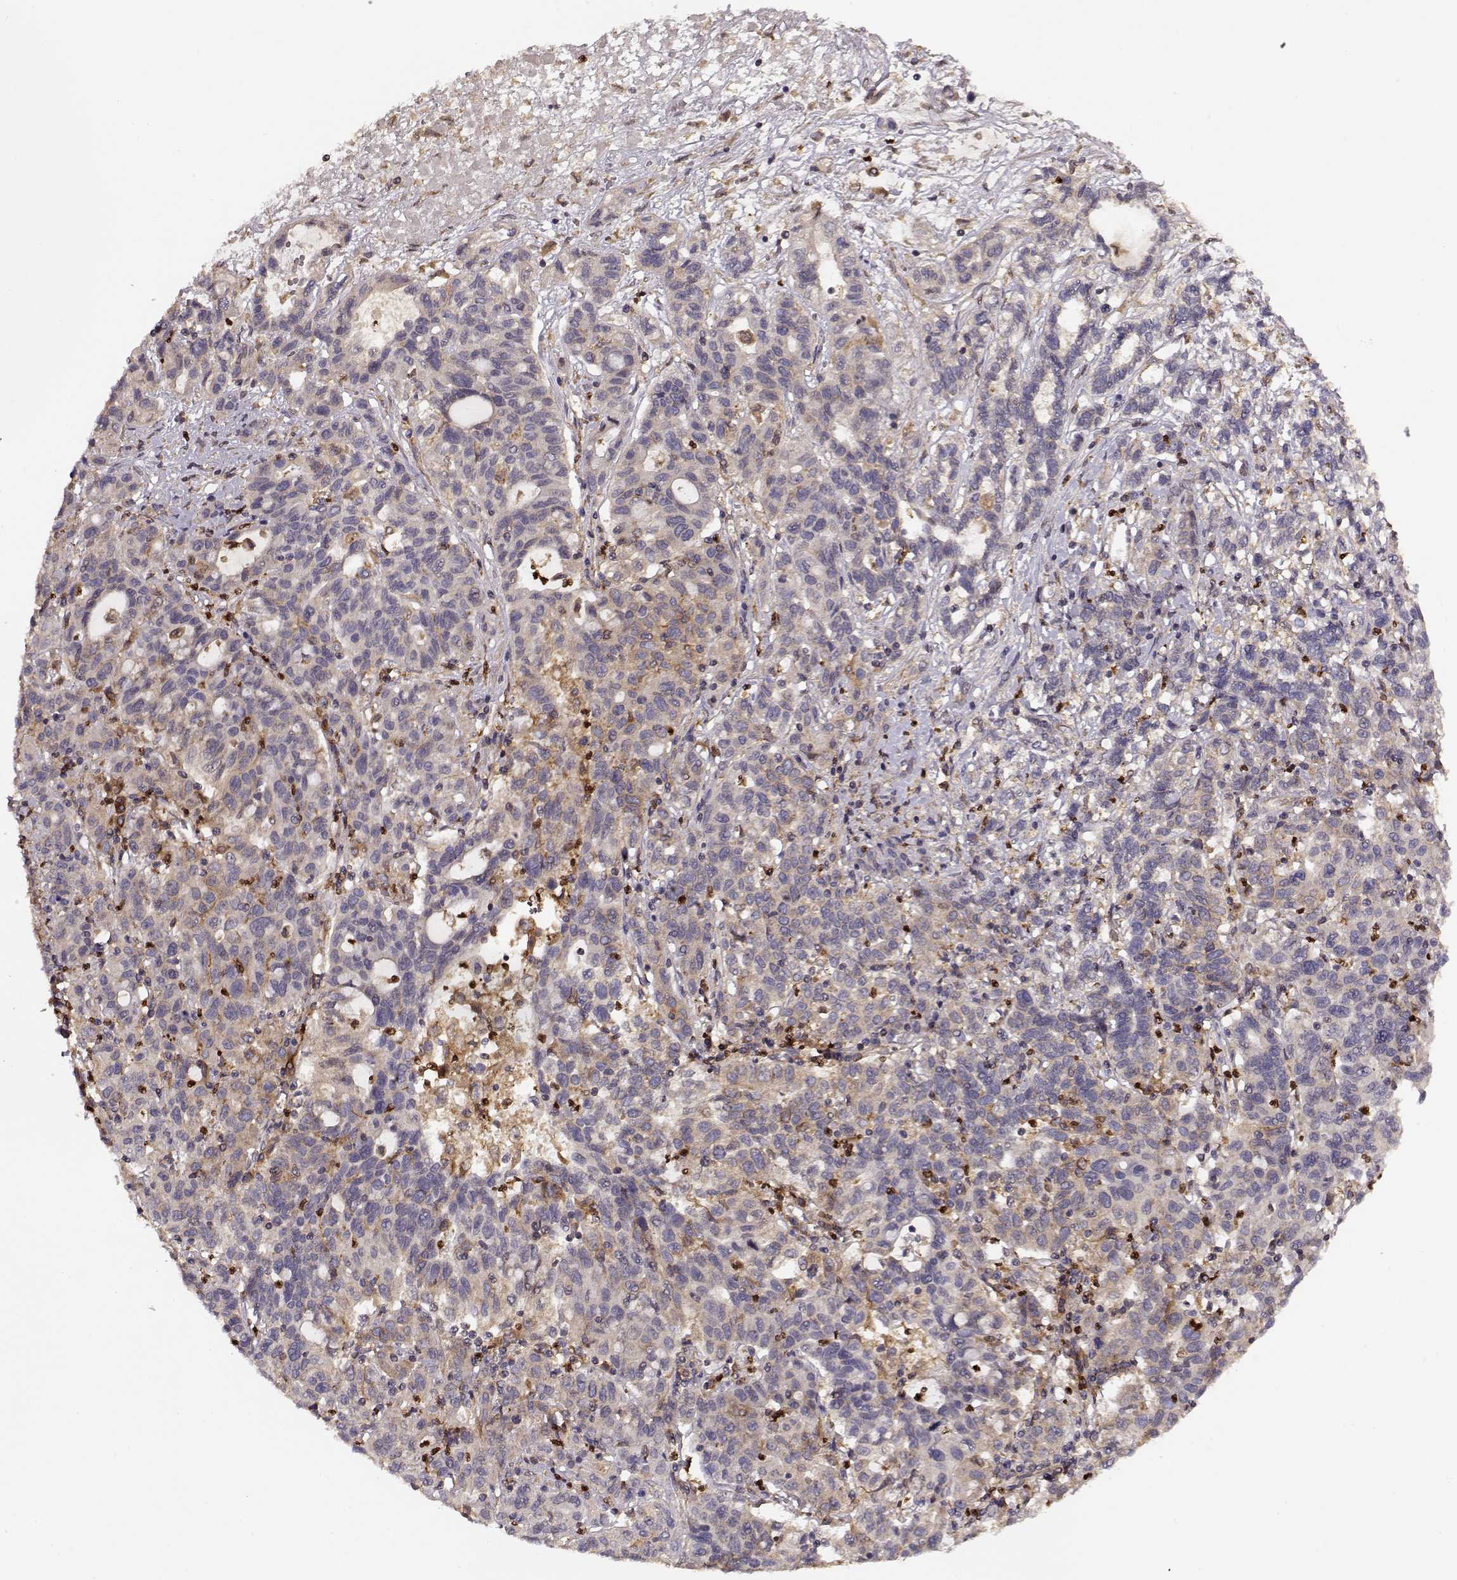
{"staining": {"intensity": "weak", "quantity": ">75%", "location": "cytoplasmic/membranous"}, "tissue": "liver cancer", "cell_type": "Tumor cells", "image_type": "cancer", "snomed": [{"axis": "morphology", "description": "Adenocarcinoma, NOS"}, {"axis": "morphology", "description": "Cholangiocarcinoma"}, {"axis": "topography", "description": "Liver"}], "caption": "DAB (3,3'-diaminobenzidine) immunohistochemical staining of liver cancer reveals weak cytoplasmic/membranous protein staining in approximately >75% of tumor cells. Using DAB (brown) and hematoxylin (blue) stains, captured at high magnification using brightfield microscopy.", "gene": "ARHGEF2", "patient": {"sex": "male", "age": 64}}